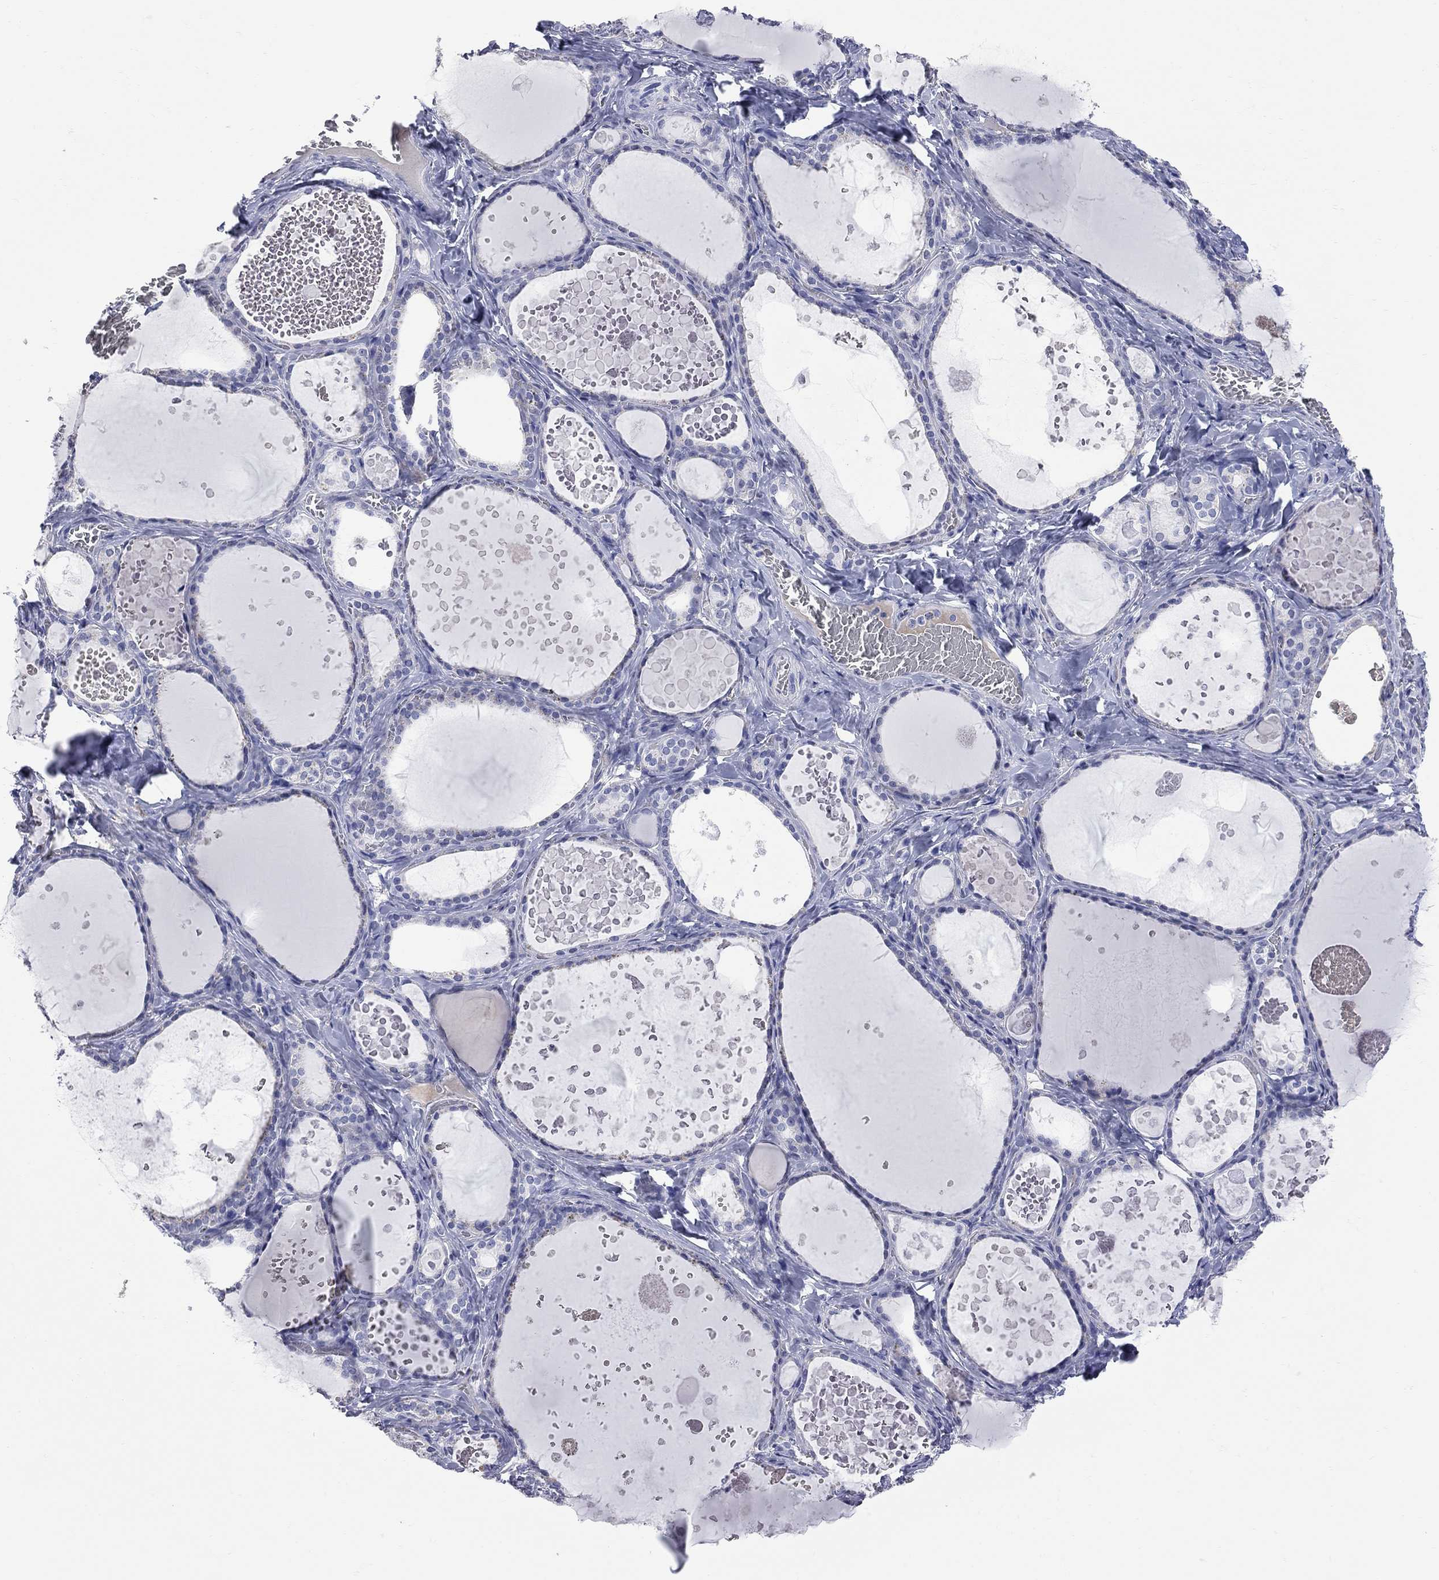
{"staining": {"intensity": "negative", "quantity": "none", "location": "none"}, "tissue": "thyroid gland", "cell_type": "Glandular cells", "image_type": "normal", "snomed": [{"axis": "morphology", "description": "Normal tissue, NOS"}, {"axis": "topography", "description": "Thyroid gland"}], "caption": "Immunohistochemical staining of normal thyroid gland exhibits no significant staining in glandular cells. Nuclei are stained in blue.", "gene": "FAM221B", "patient": {"sex": "female", "age": 56}}